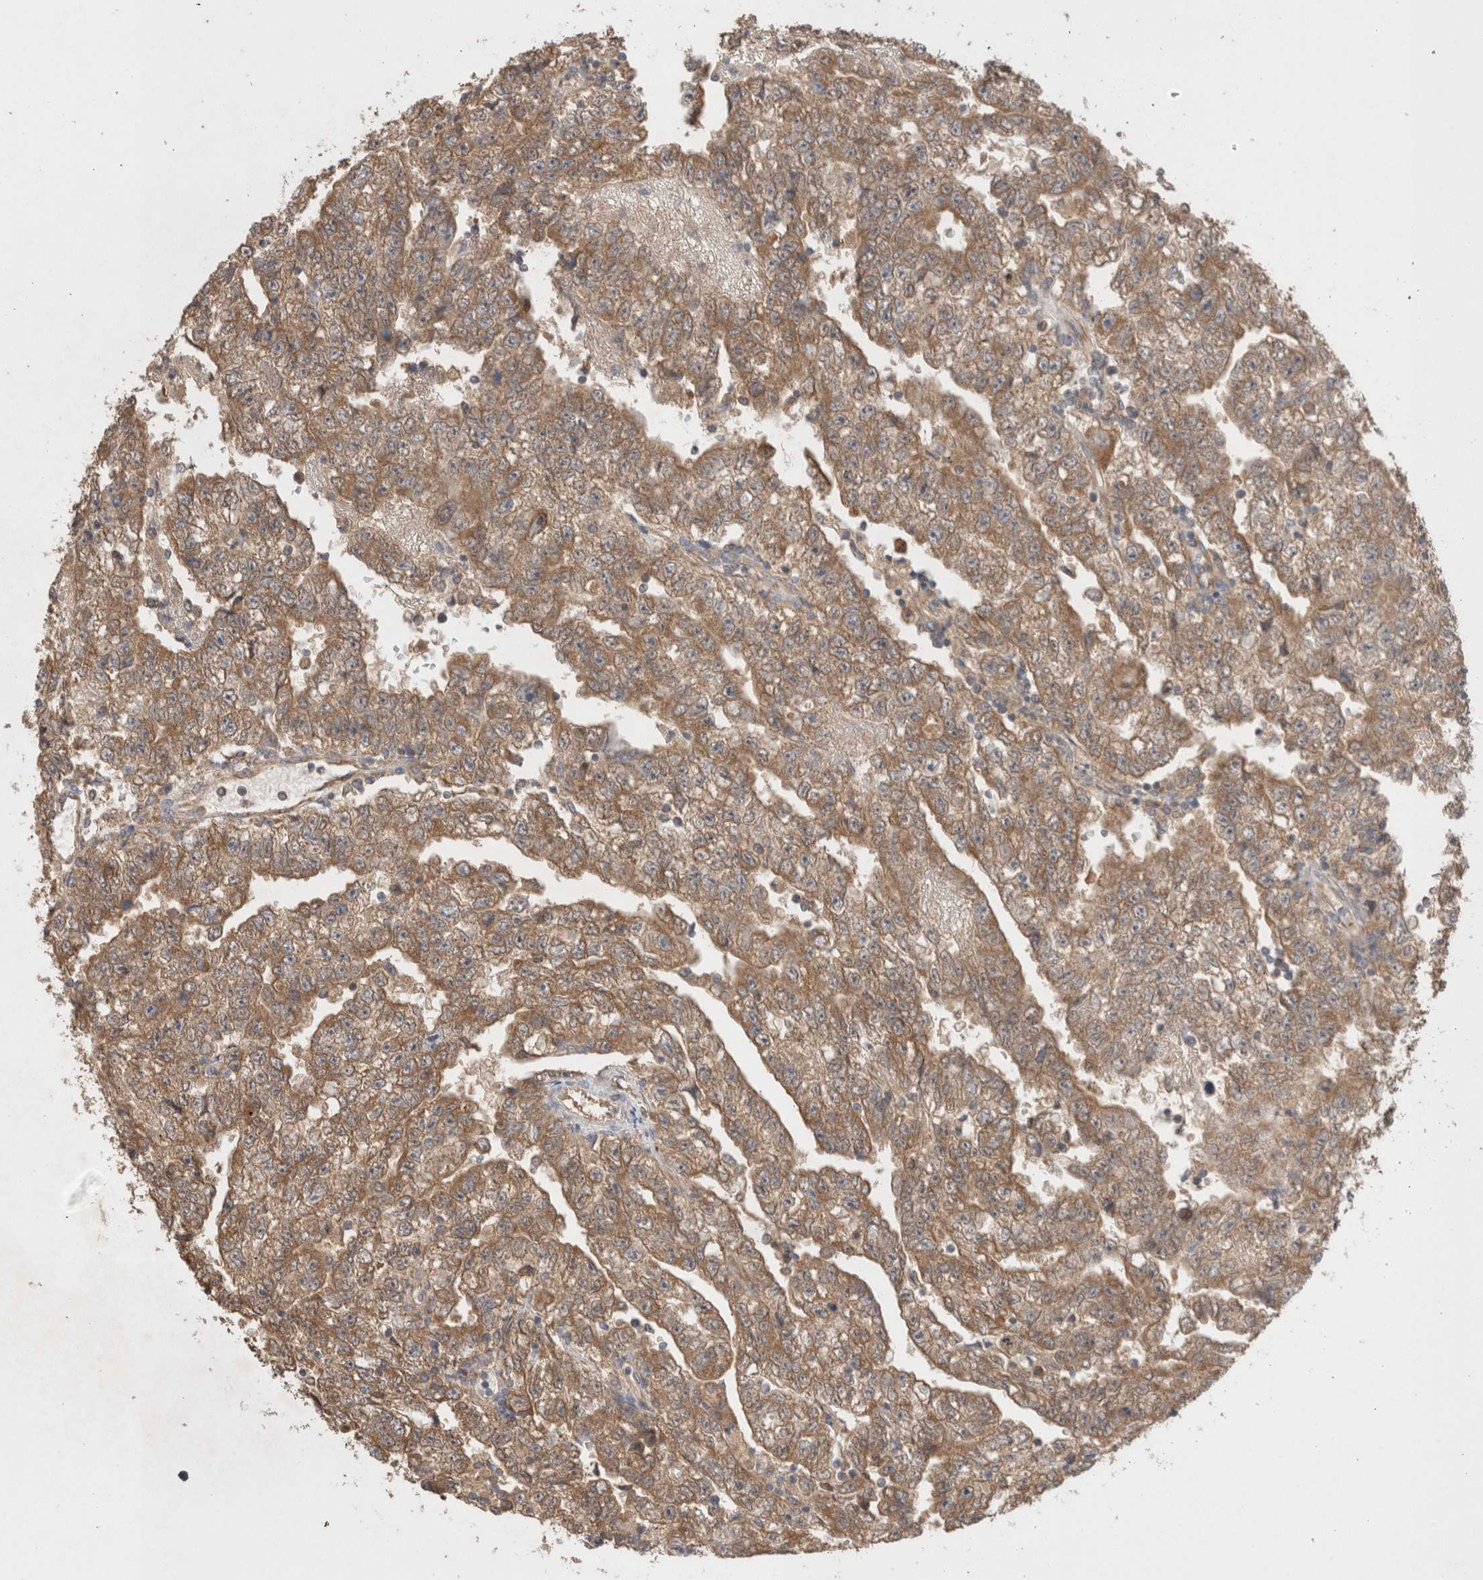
{"staining": {"intensity": "moderate", "quantity": ">75%", "location": "cytoplasmic/membranous"}, "tissue": "testis cancer", "cell_type": "Tumor cells", "image_type": "cancer", "snomed": [{"axis": "morphology", "description": "Carcinoma, Embryonal, NOS"}, {"axis": "topography", "description": "Testis"}], "caption": "Approximately >75% of tumor cells in testis cancer show moderate cytoplasmic/membranous protein positivity as visualized by brown immunohistochemical staining.", "gene": "RAB14", "patient": {"sex": "male", "age": 25}}